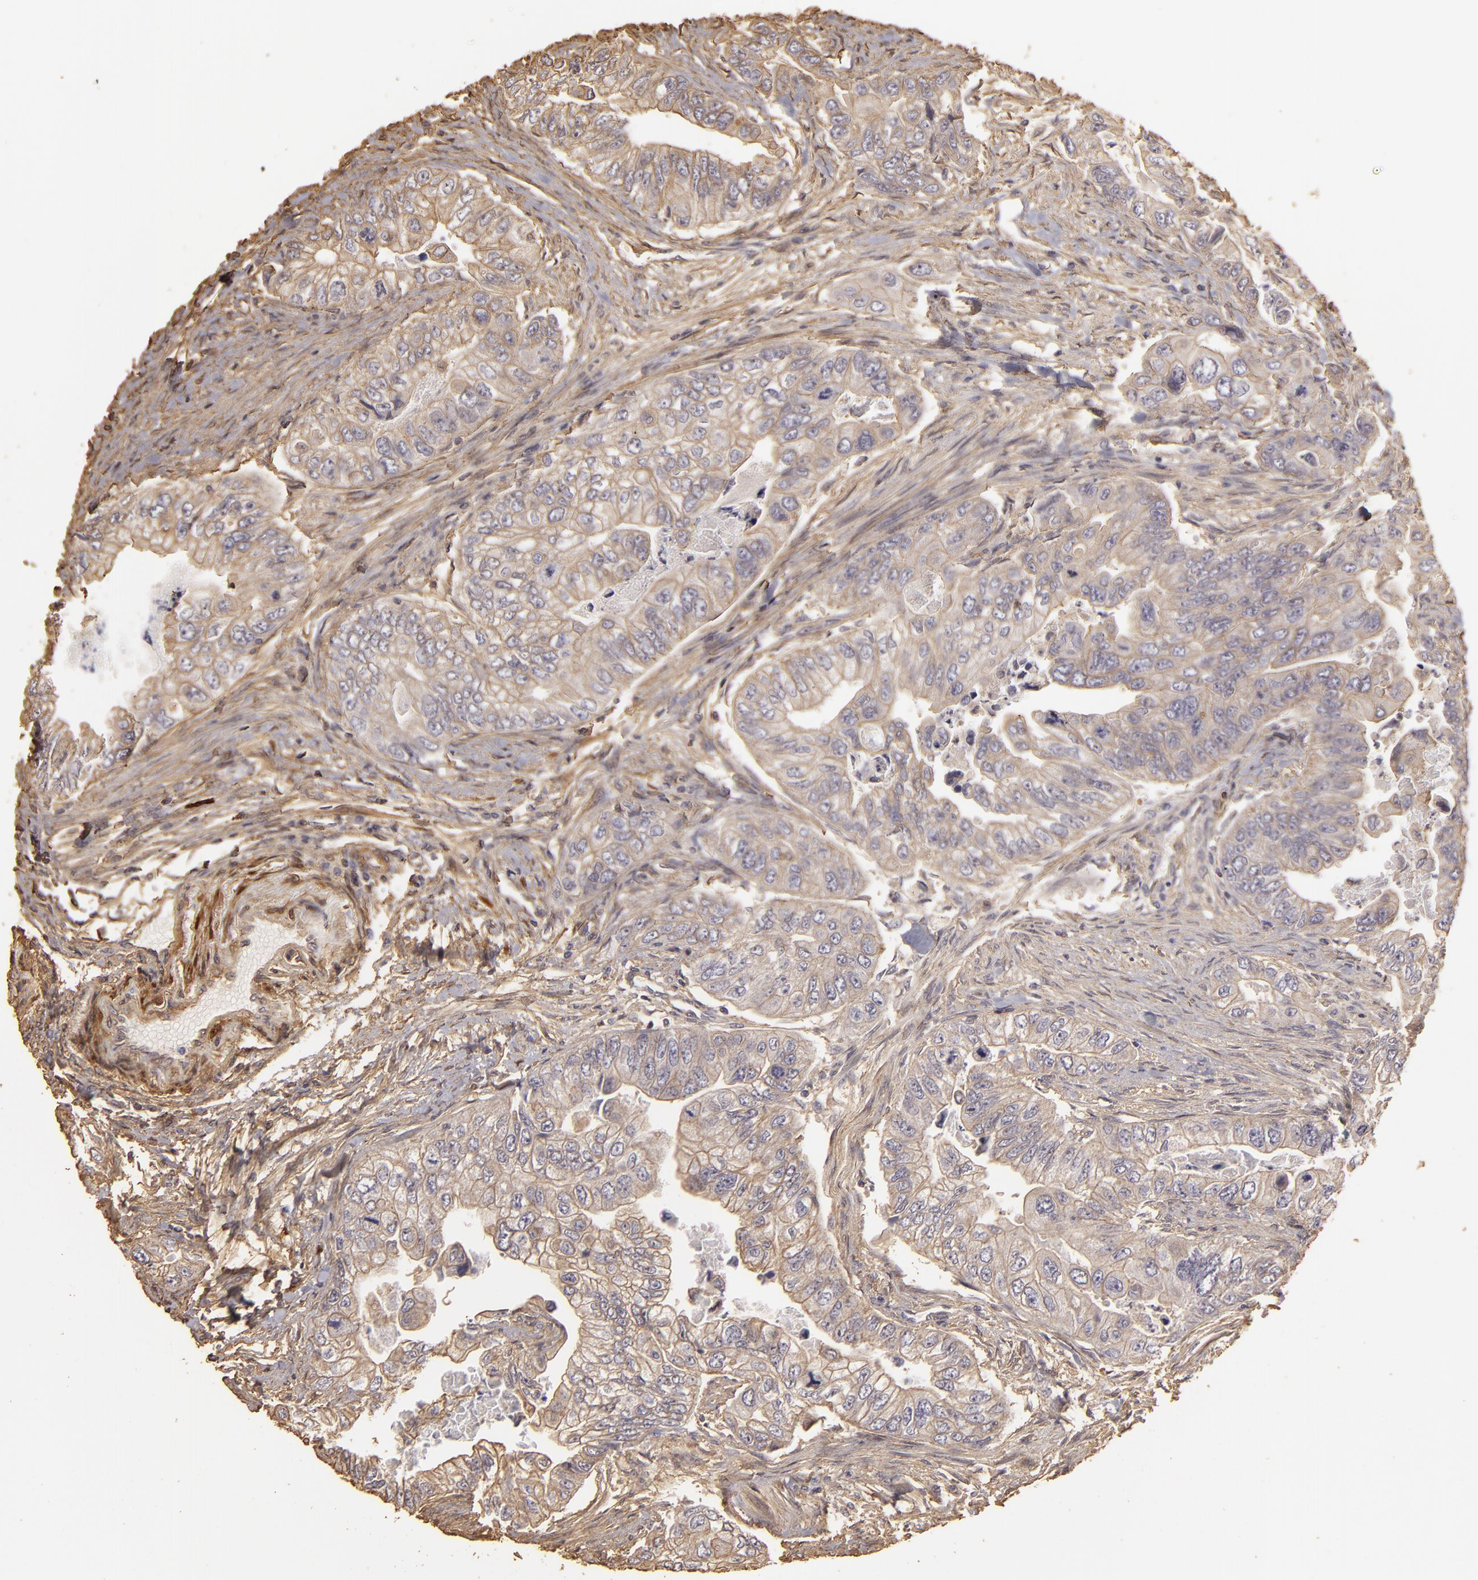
{"staining": {"intensity": "weak", "quantity": ">75%", "location": "cytoplasmic/membranous"}, "tissue": "colorectal cancer", "cell_type": "Tumor cells", "image_type": "cancer", "snomed": [{"axis": "morphology", "description": "Adenocarcinoma, NOS"}, {"axis": "topography", "description": "Colon"}], "caption": "This is an image of IHC staining of colorectal cancer, which shows weak expression in the cytoplasmic/membranous of tumor cells.", "gene": "HSPB6", "patient": {"sex": "female", "age": 11}}